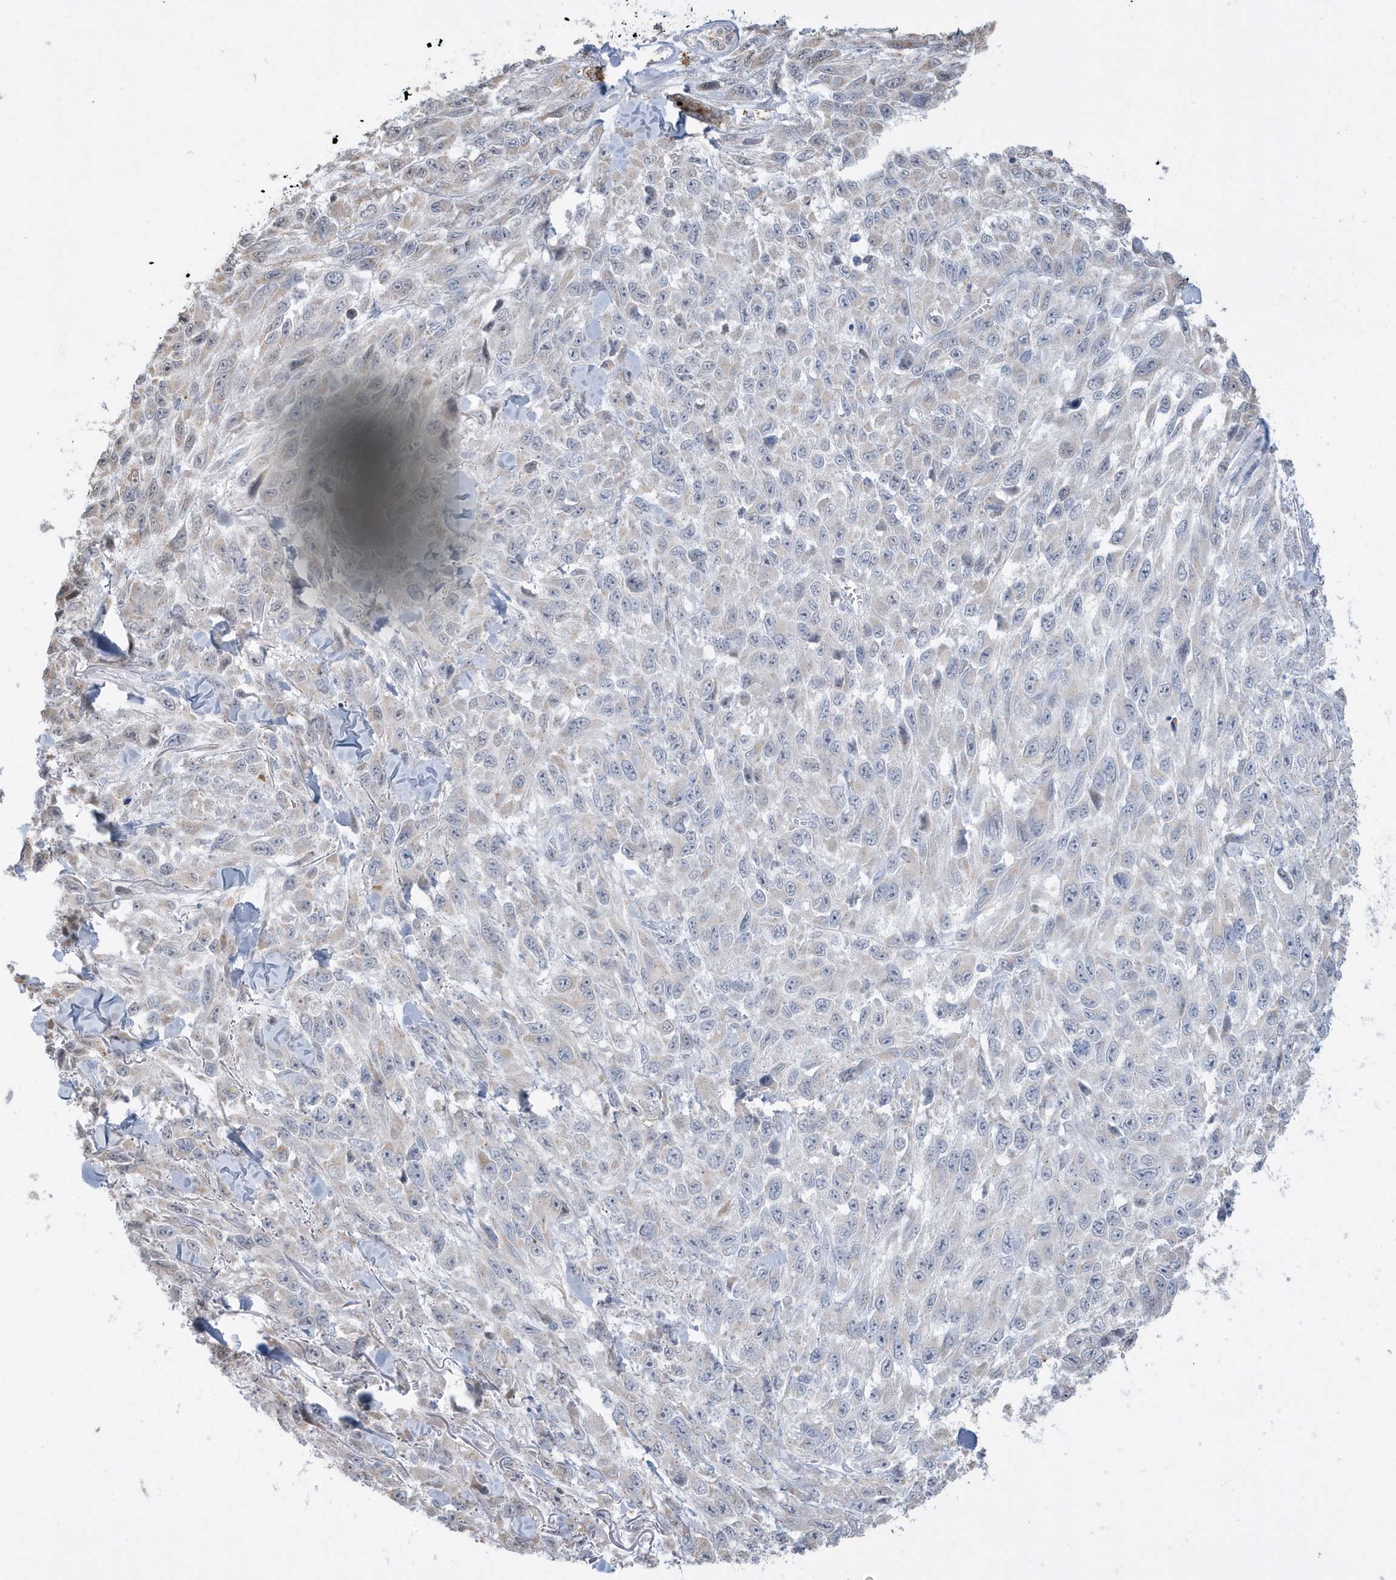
{"staining": {"intensity": "negative", "quantity": "none", "location": "none"}, "tissue": "melanoma", "cell_type": "Tumor cells", "image_type": "cancer", "snomed": [{"axis": "morphology", "description": "Malignant melanoma, NOS"}, {"axis": "topography", "description": "Skin"}], "caption": "This micrograph is of malignant melanoma stained with immunohistochemistry (IHC) to label a protein in brown with the nuclei are counter-stained blue. There is no positivity in tumor cells. The staining was performed using DAB (3,3'-diaminobenzidine) to visualize the protein expression in brown, while the nuclei were stained in blue with hematoxylin (Magnification: 20x).", "gene": "FNDC1", "patient": {"sex": "female", "age": 96}}